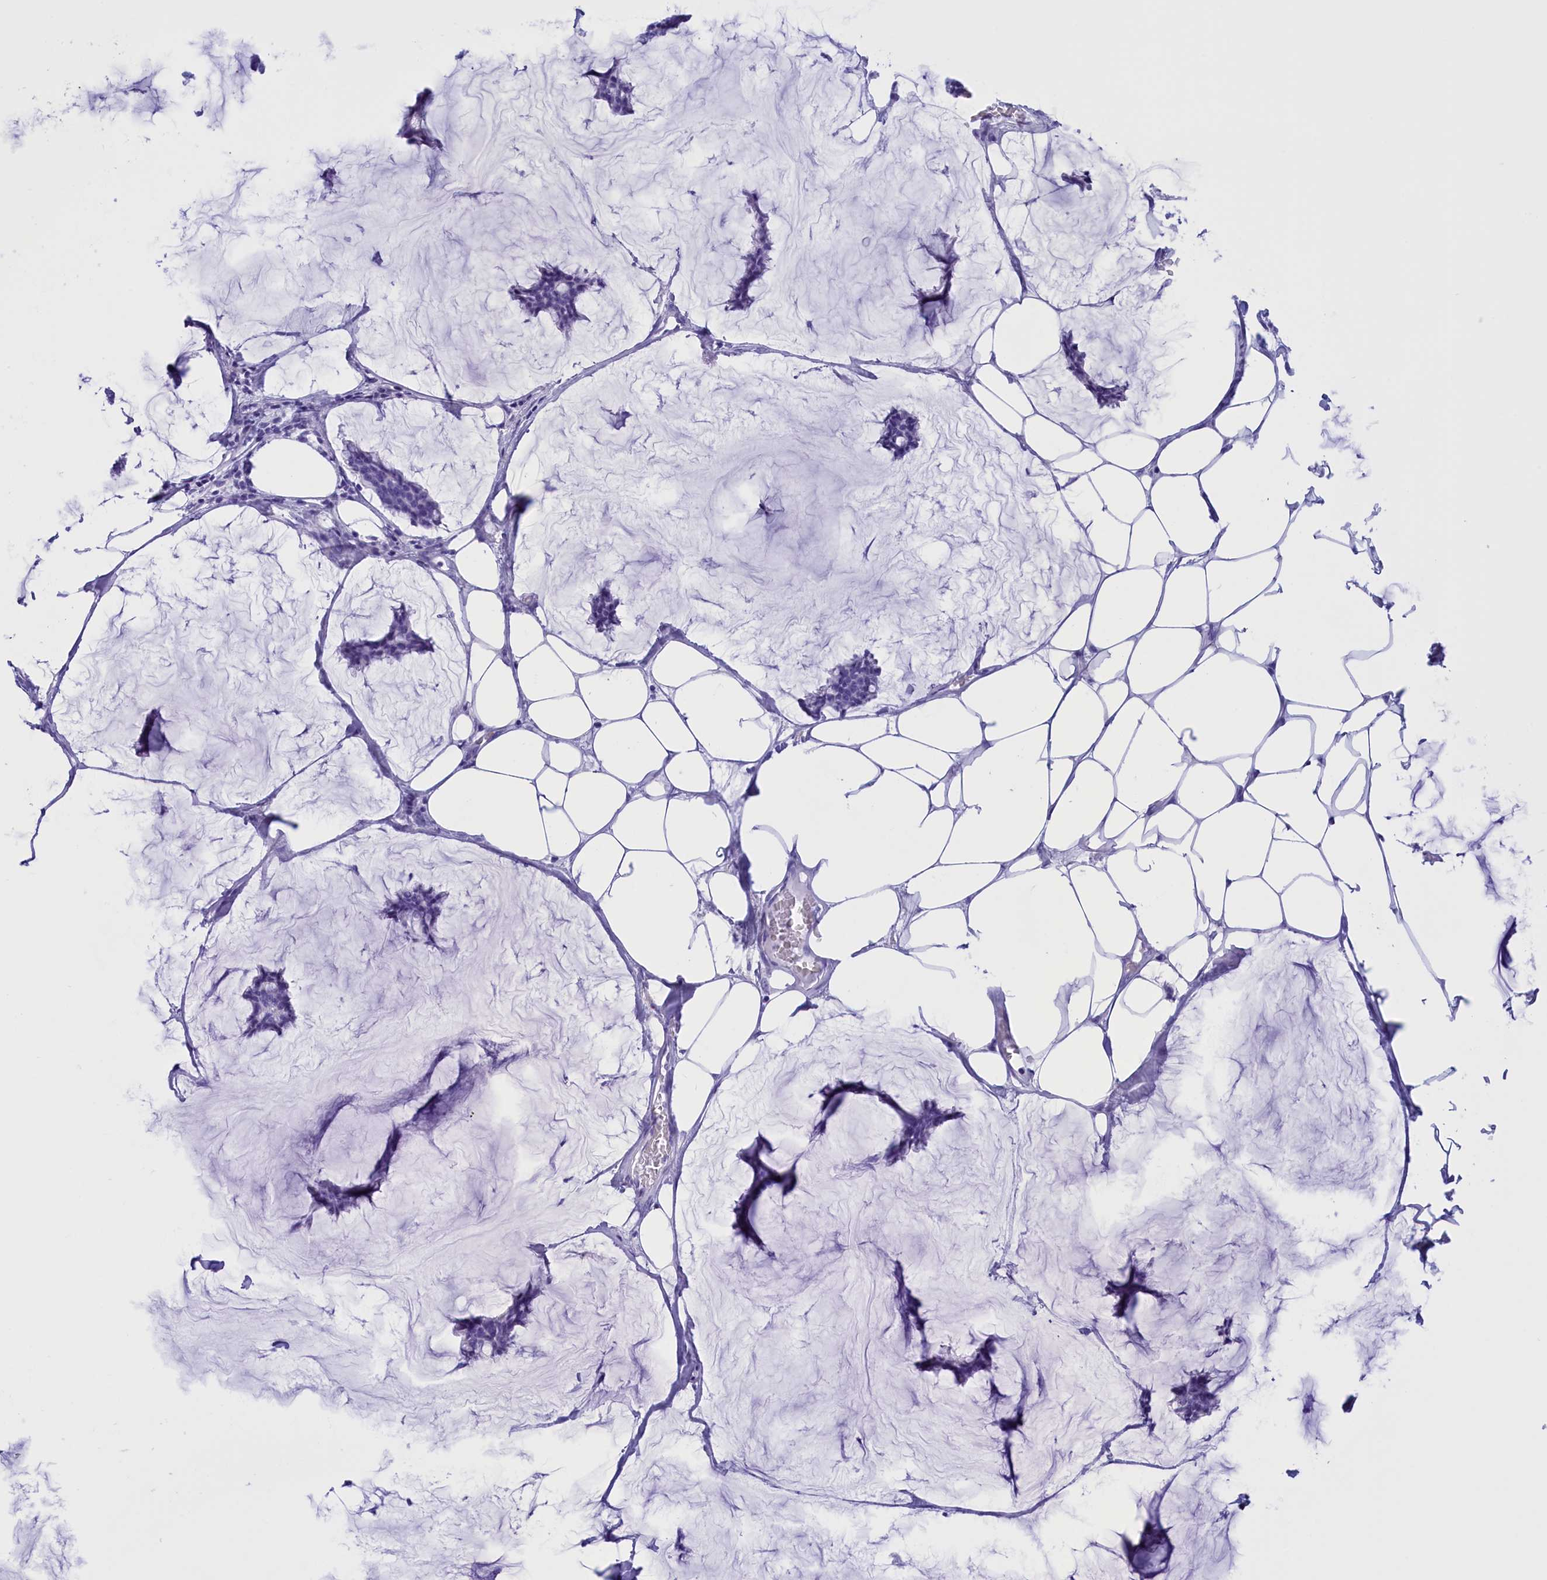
{"staining": {"intensity": "negative", "quantity": "none", "location": "none"}, "tissue": "breast cancer", "cell_type": "Tumor cells", "image_type": "cancer", "snomed": [{"axis": "morphology", "description": "Duct carcinoma"}, {"axis": "topography", "description": "Breast"}], "caption": "This is an immunohistochemistry micrograph of human breast cancer (infiltrating ductal carcinoma). There is no positivity in tumor cells.", "gene": "BRI3", "patient": {"sex": "female", "age": 93}}